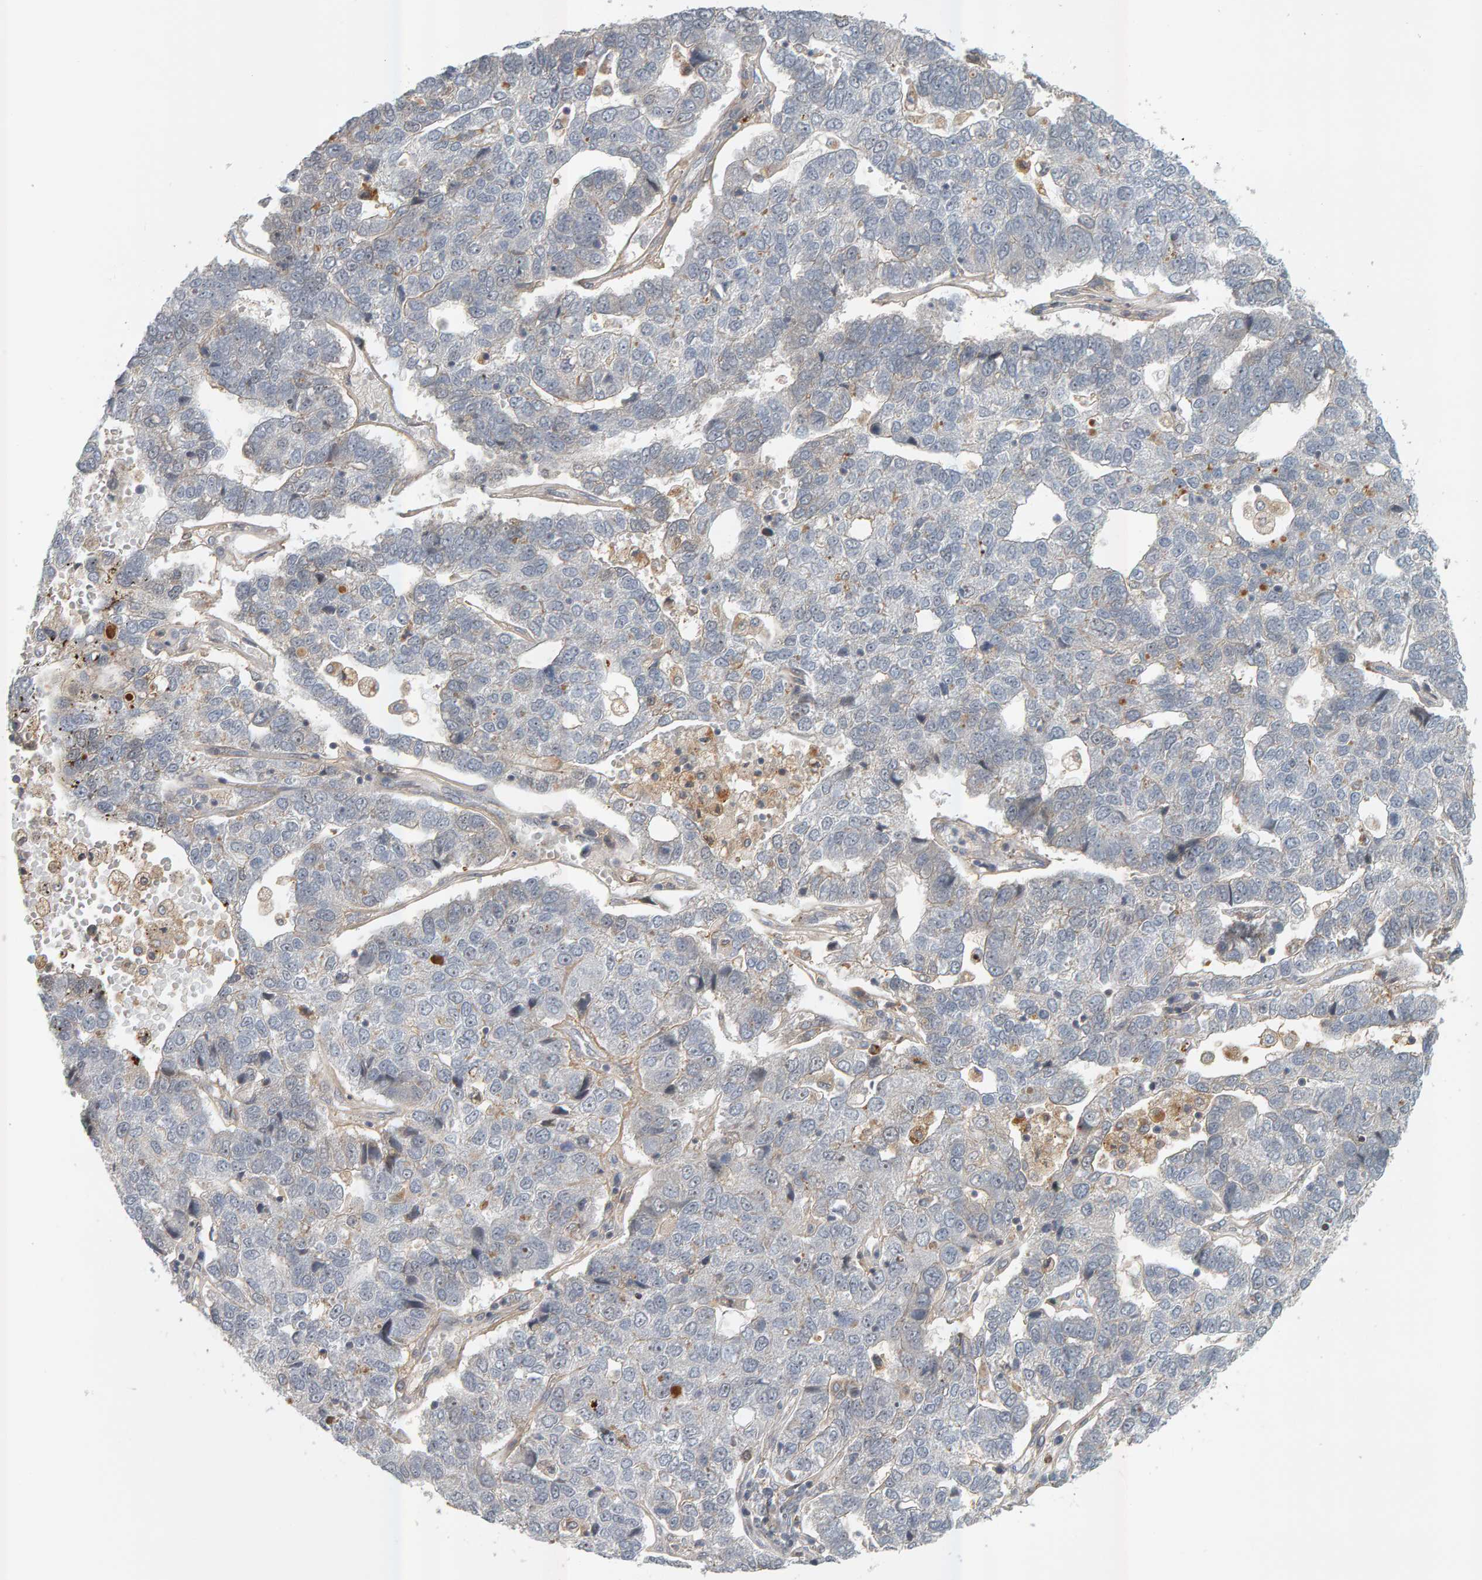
{"staining": {"intensity": "negative", "quantity": "none", "location": "none"}, "tissue": "pancreatic cancer", "cell_type": "Tumor cells", "image_type": "cancer", "snomed": [{"axis": "morphology", "description": "Adenocarcinoma, NOS"}, {"axis": "topography", "description": "Pancreas"}], "caption": "Immunohistochemical staining of human pancreatic adenocarcinoma demonstrates no significant positivity in tumor cells. Brightfield microscopy of immunohistochemistry stained with DAB (brown) and hematoxylin (blue), captured at high magnification.", "gene": "ZNF160", "patient": {"sex": "female", "age": 61}}